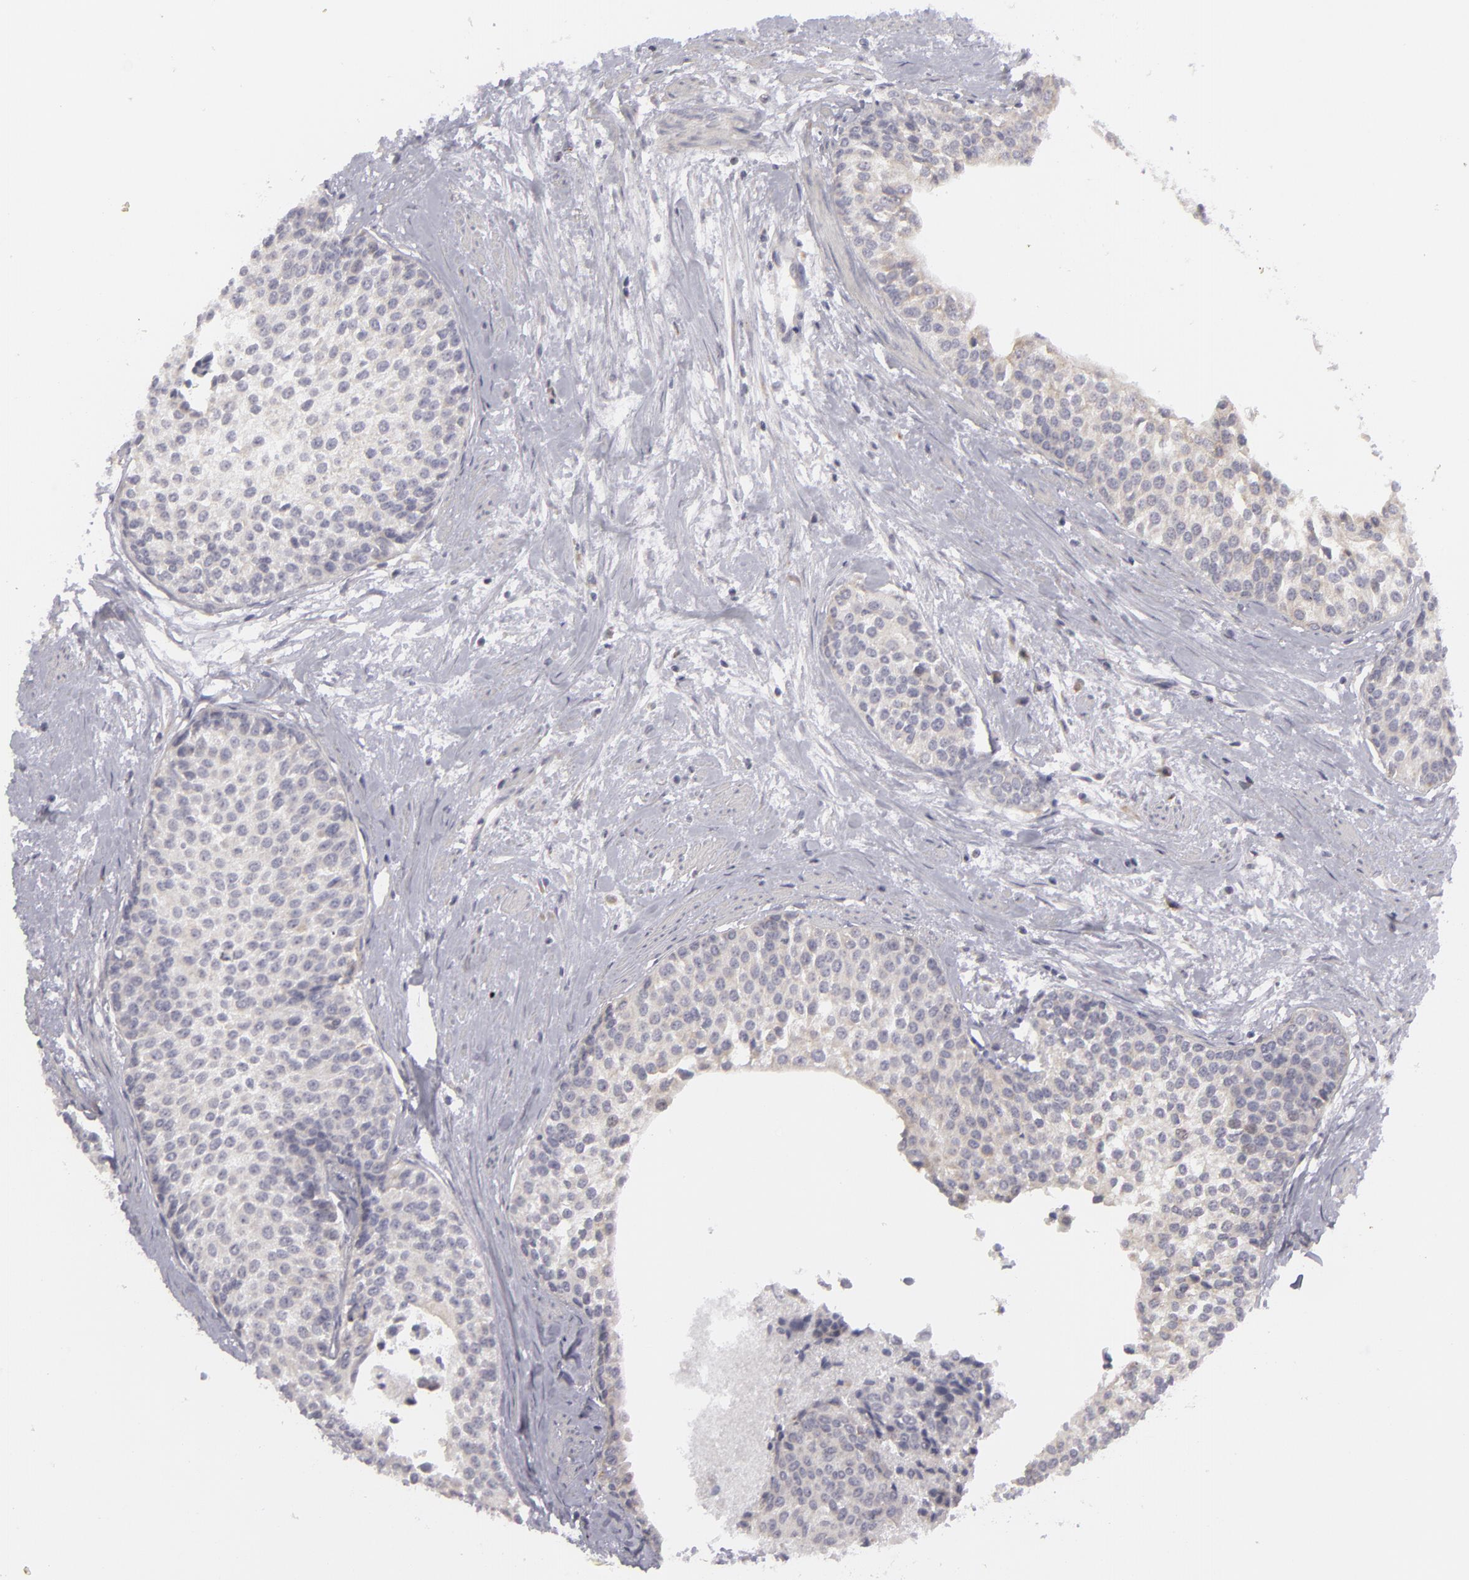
{"staining": {"intensity": "negative", "quantity": "none", "location": "none"}, "tissue": "urothelial cancer", "cell_type": "Tumor cells", "image_type": "cancer", "snomed": [{"axis": "morphology", "description": "Urothelial carcinoma, Low grade"}, {"axis": "topography", "description": "Urinary bladder"}], "caption": "Human urothelial cancer stained for a protein using immunohistochemistry demonstrates no expression in tumor cells.", "gene": "ATP2B3", "patient": {"sex": "female", "age": 73}}